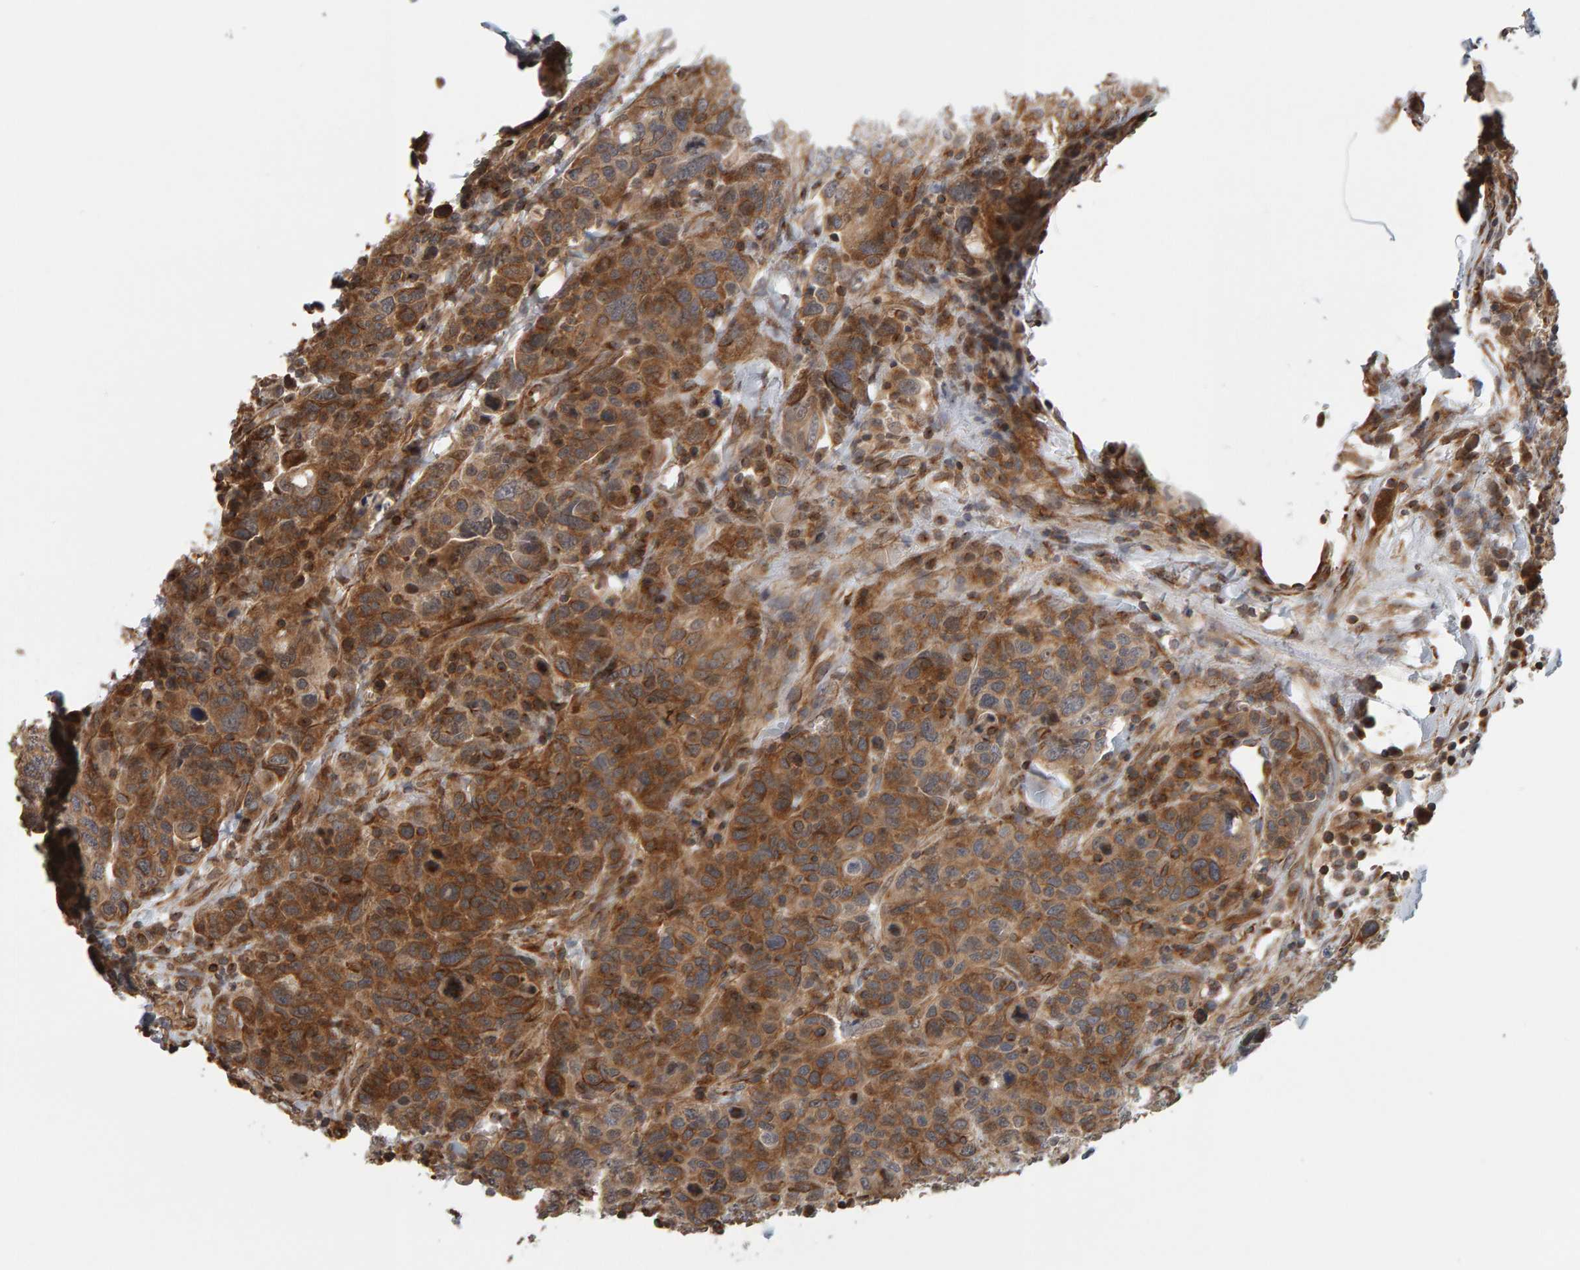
{"staining": {"intensity": "moderate", "quantity": ">75%", "location": "cytoplasmic/membranous"}, "tissue": "breast cancer", "cell_type": "Tumor cells", "image_type": "cancer", "snomed": [{"axis": "morphology", "description": "Duct carcinoma"}, {"axis": "topography", "description": "Breast"}], "caption": "The image displays immunohistochemical staining of invasive ductal carcinoma (breast). There is moderate cytoplasmic/membranous expression is present in about >75% of tumor cells.", "gene": "TEFM", "patient": {"sex": "female", "age": 37}}